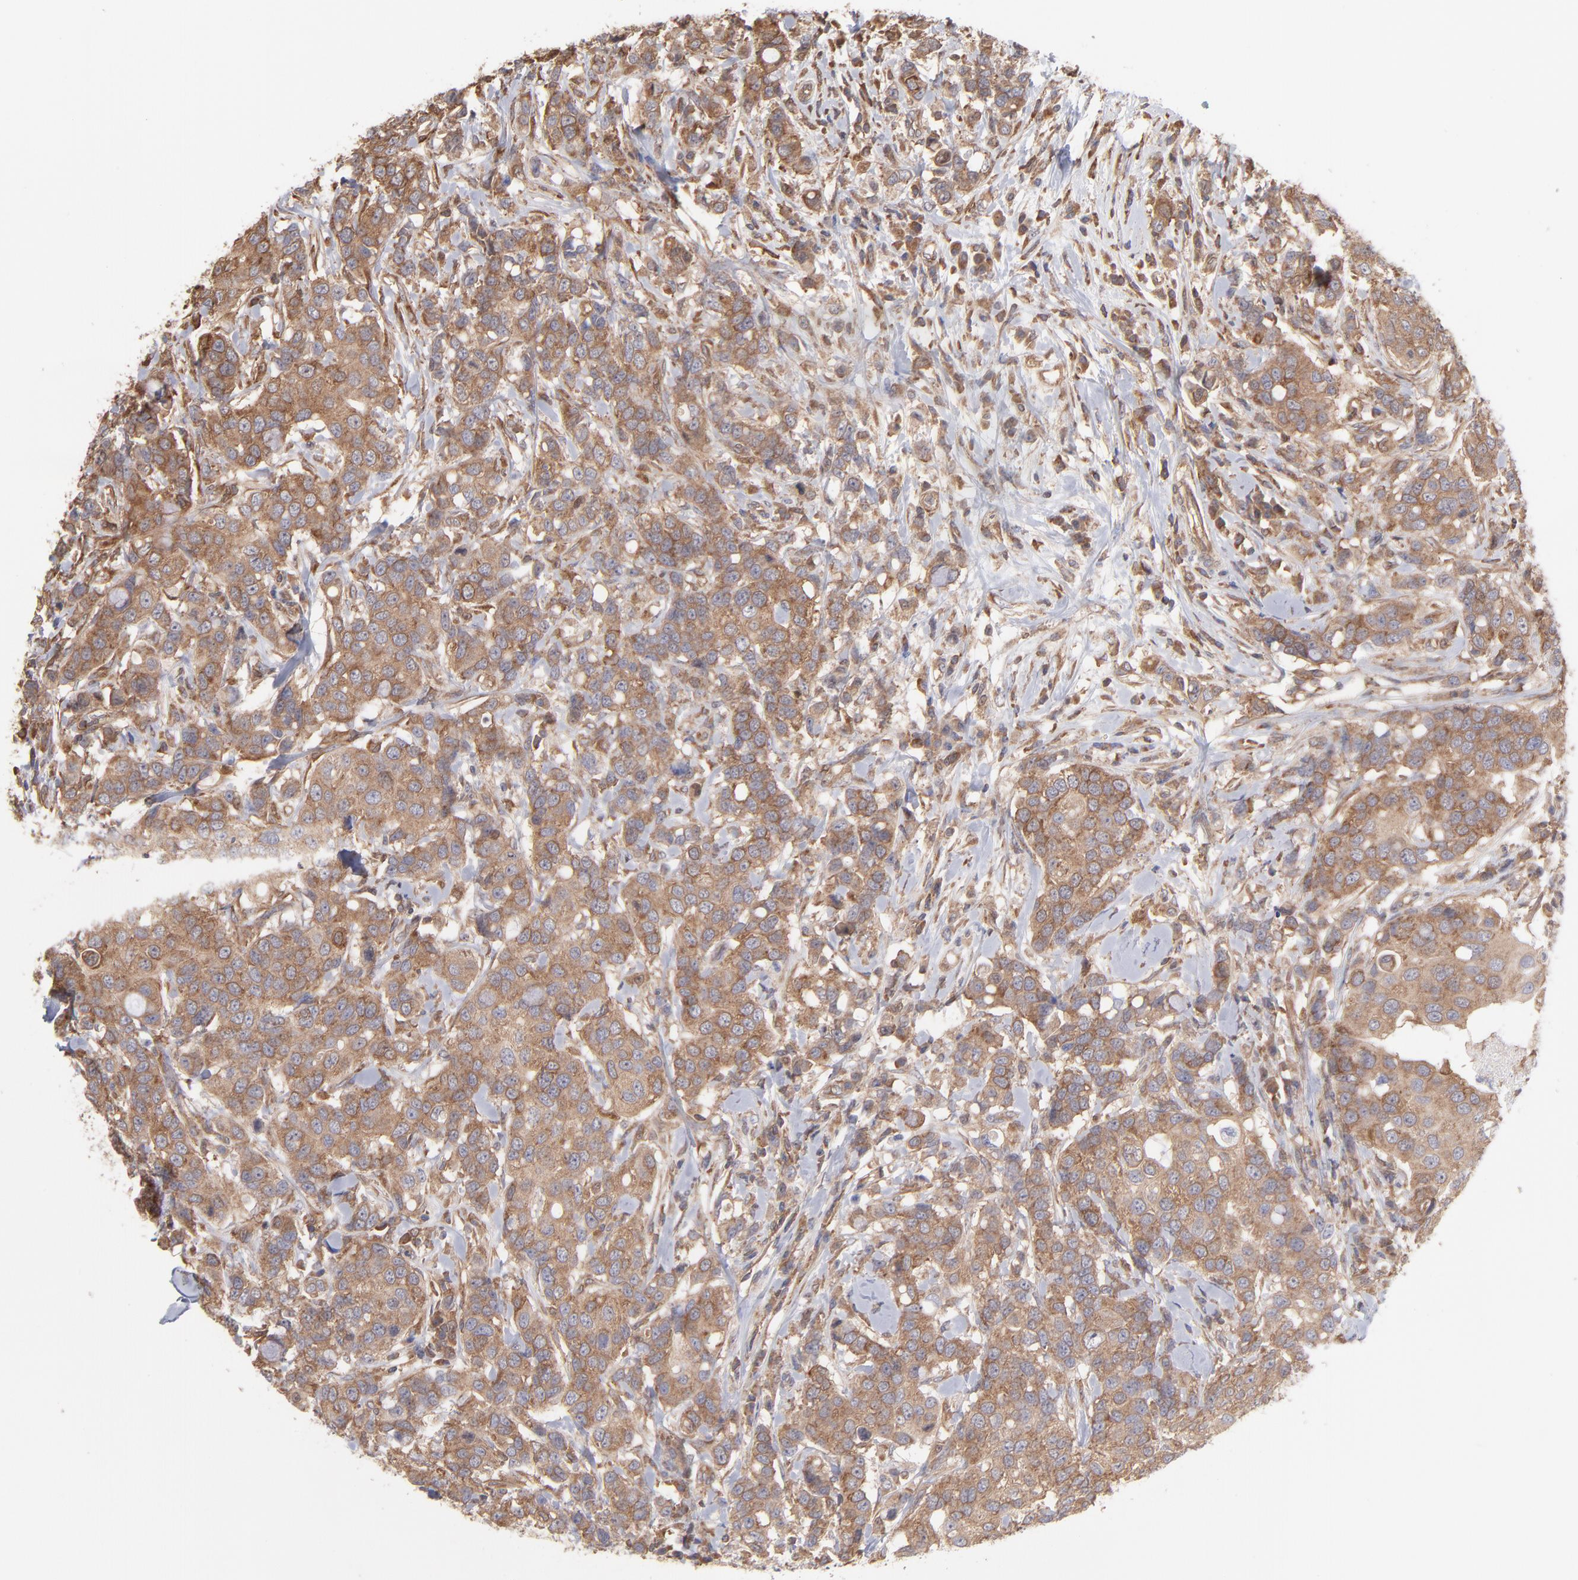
{"staining": {"intensity": "moderate", "quantity": ">75%", "location": "cytoplasmic/membranous"}, "tissue": "breast cancer", "cell_type": "Tumor cells", "image_type": "cancer", "snomed": [{"axis": "morphology", "description": "Duct carcinoma"}, {"axis": "topography", "description": "Breast"}], "caption": "Breast cancer tissue demonstrates moderate cytoplasmic/membranous positivity in approximately >75% of tumor cells", "gene": "MAPRE1", "patient": {"sex": "female", "age": 27}}